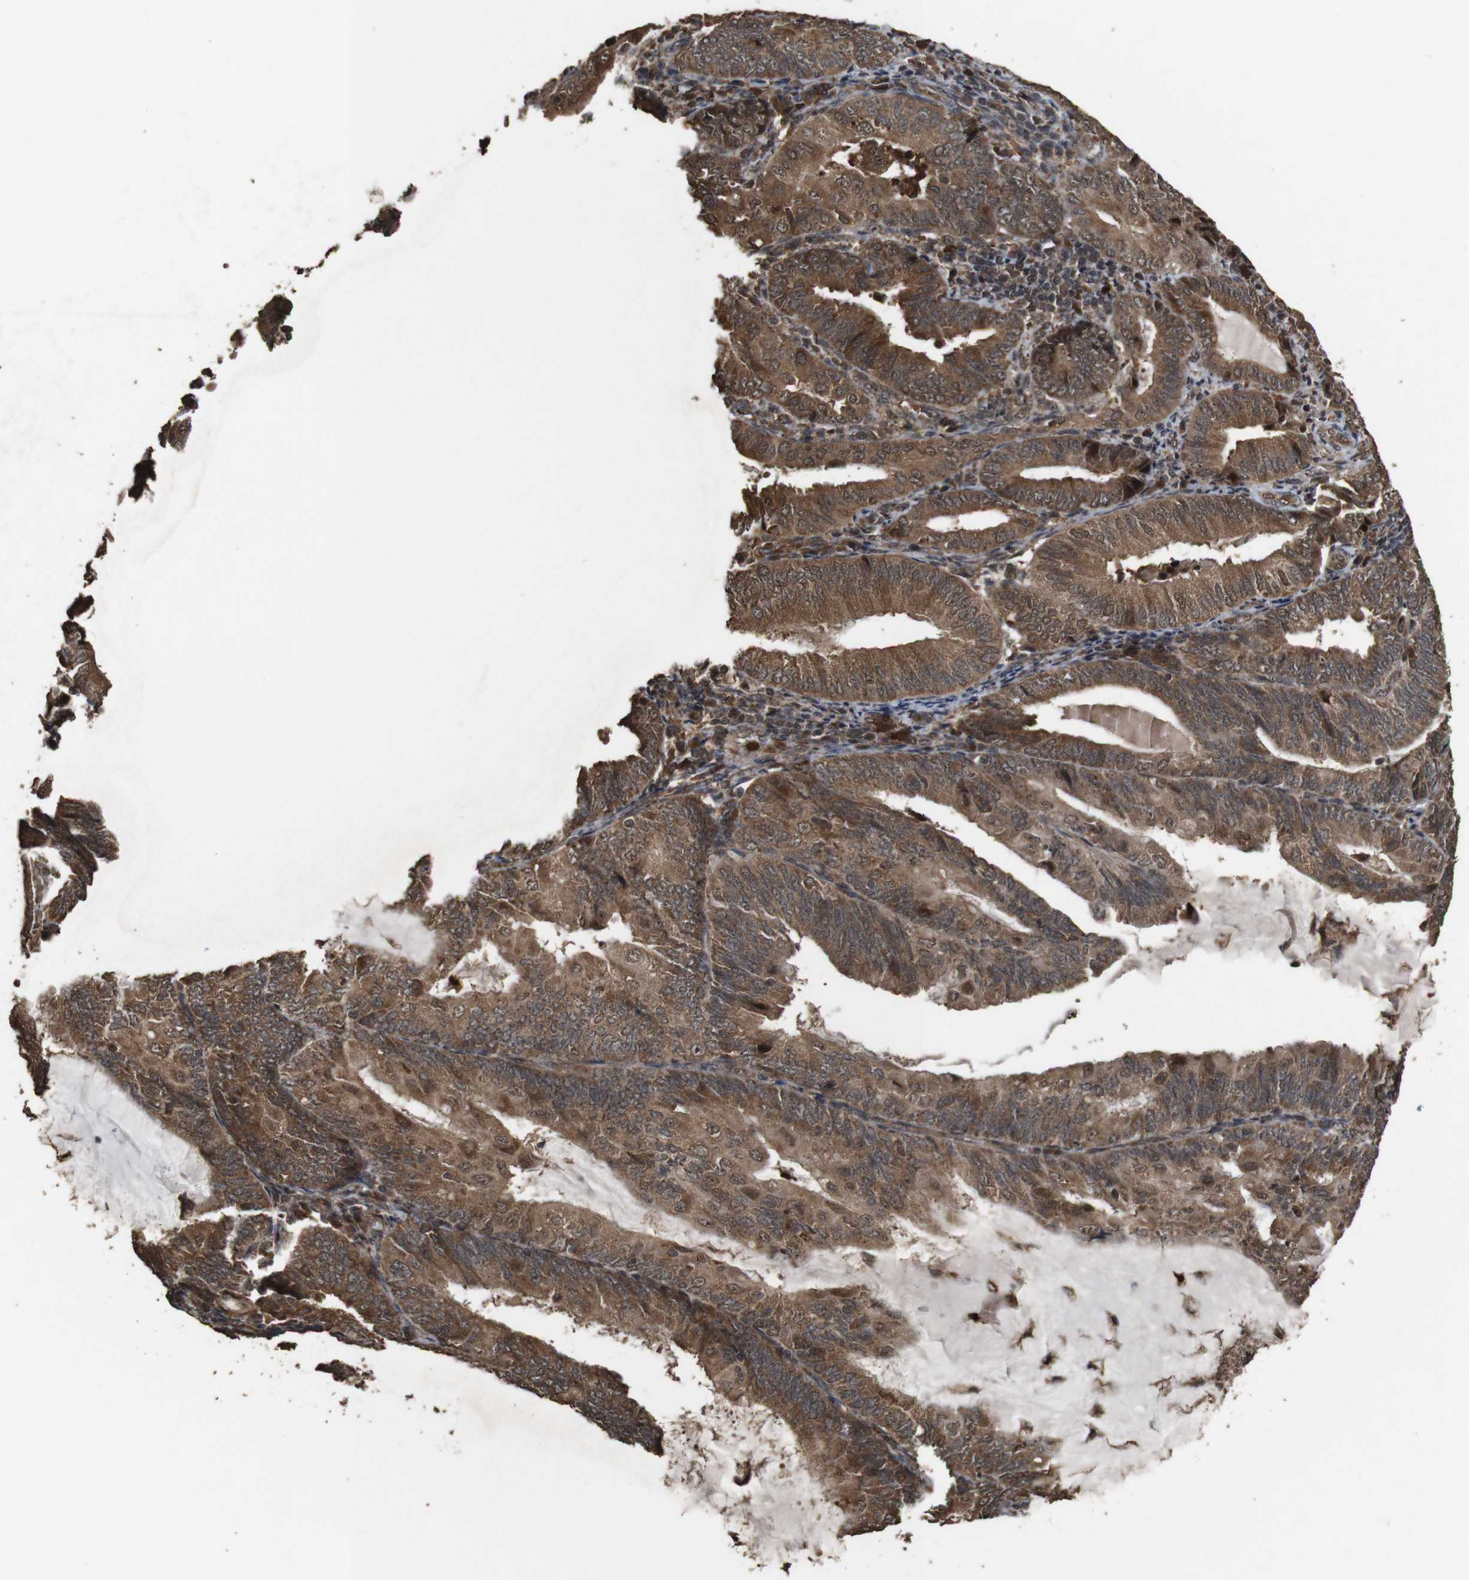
{"staining": {"intensity": "strong", "quantity": ">75%", "location": "cytoplasmic/membranous"}, "tissue": "endometrial cancer", "cell_type": "Tumor cells", "image_type": "cancer", "snomed": [{"axis": "morphology", "description": "Adenocarcinoma, NOS"}, {"axis": "topography", "description": "Endometrium"}], "caption": "This photomicrograph reveals immunohistochemistry staining of human endometrial cancer (adenocarcinoma), with high strong cytoplasmic/membranous positivity in approximately >75% of tumor cells.", "gene": "RRAS2", "patient": {"sex": "female", "age": 81}}